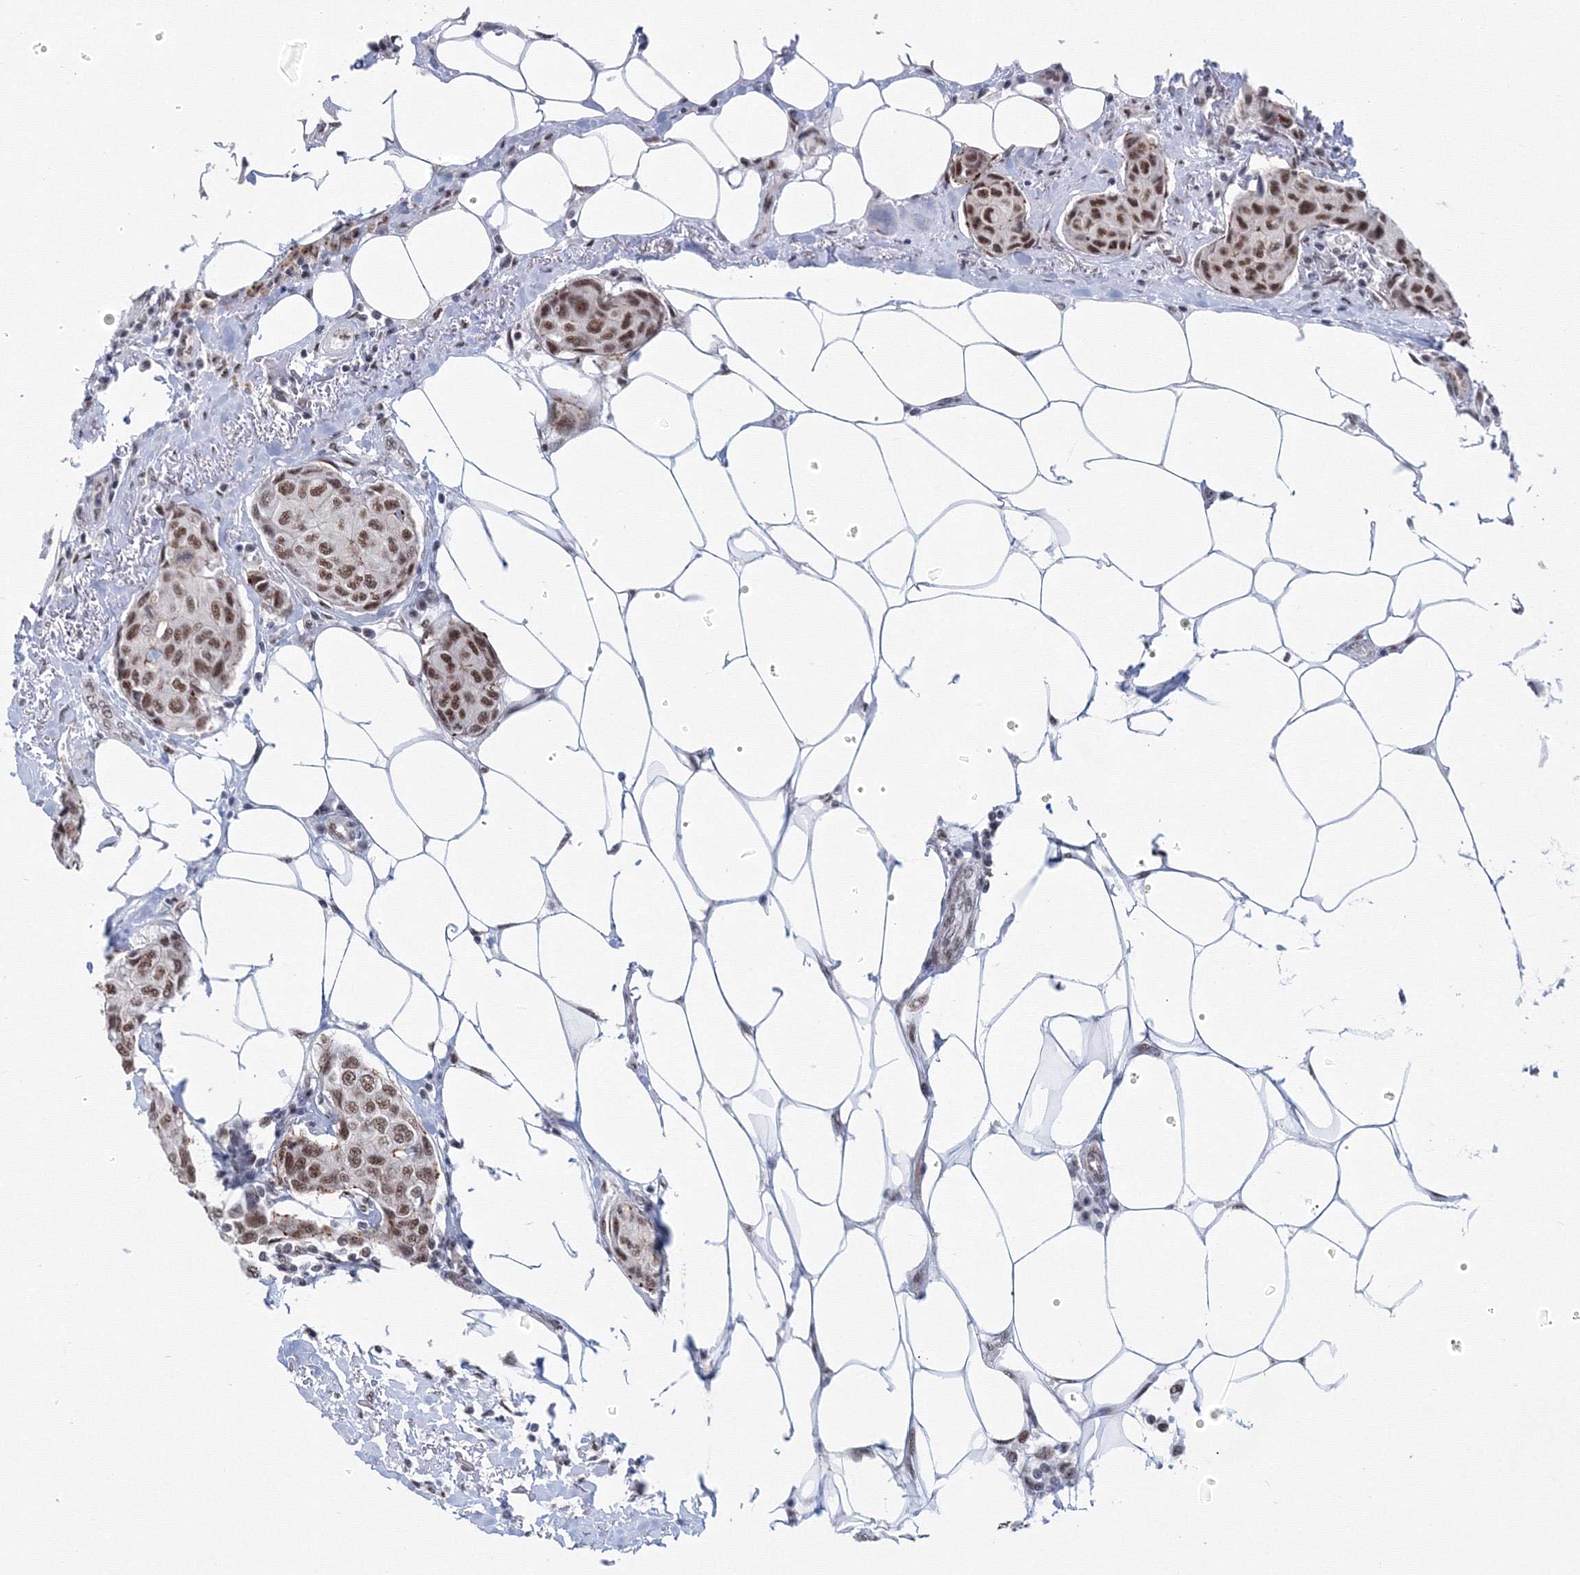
{"staining": {"intensity": "moderate", "quantity": ">75%", "location": "nuclear"}, "tissue": "breast cancer", "cell_type": "Tumor cells", "image_type": "cancer", "snomed": [{"axis": "morphology", "description": "Duct carcinoma"}, {"axis": "topography", "description": "Breast"}], "caption": "There is medium levels of moderate nuclear staining in tumor cells of breast cancer (infiltrating ductal carcinoma), as demonstrated by immunohistochemical staining (brown color).", "gene": "SF3B6", "patient": {"sex": "female", "age": 80}}